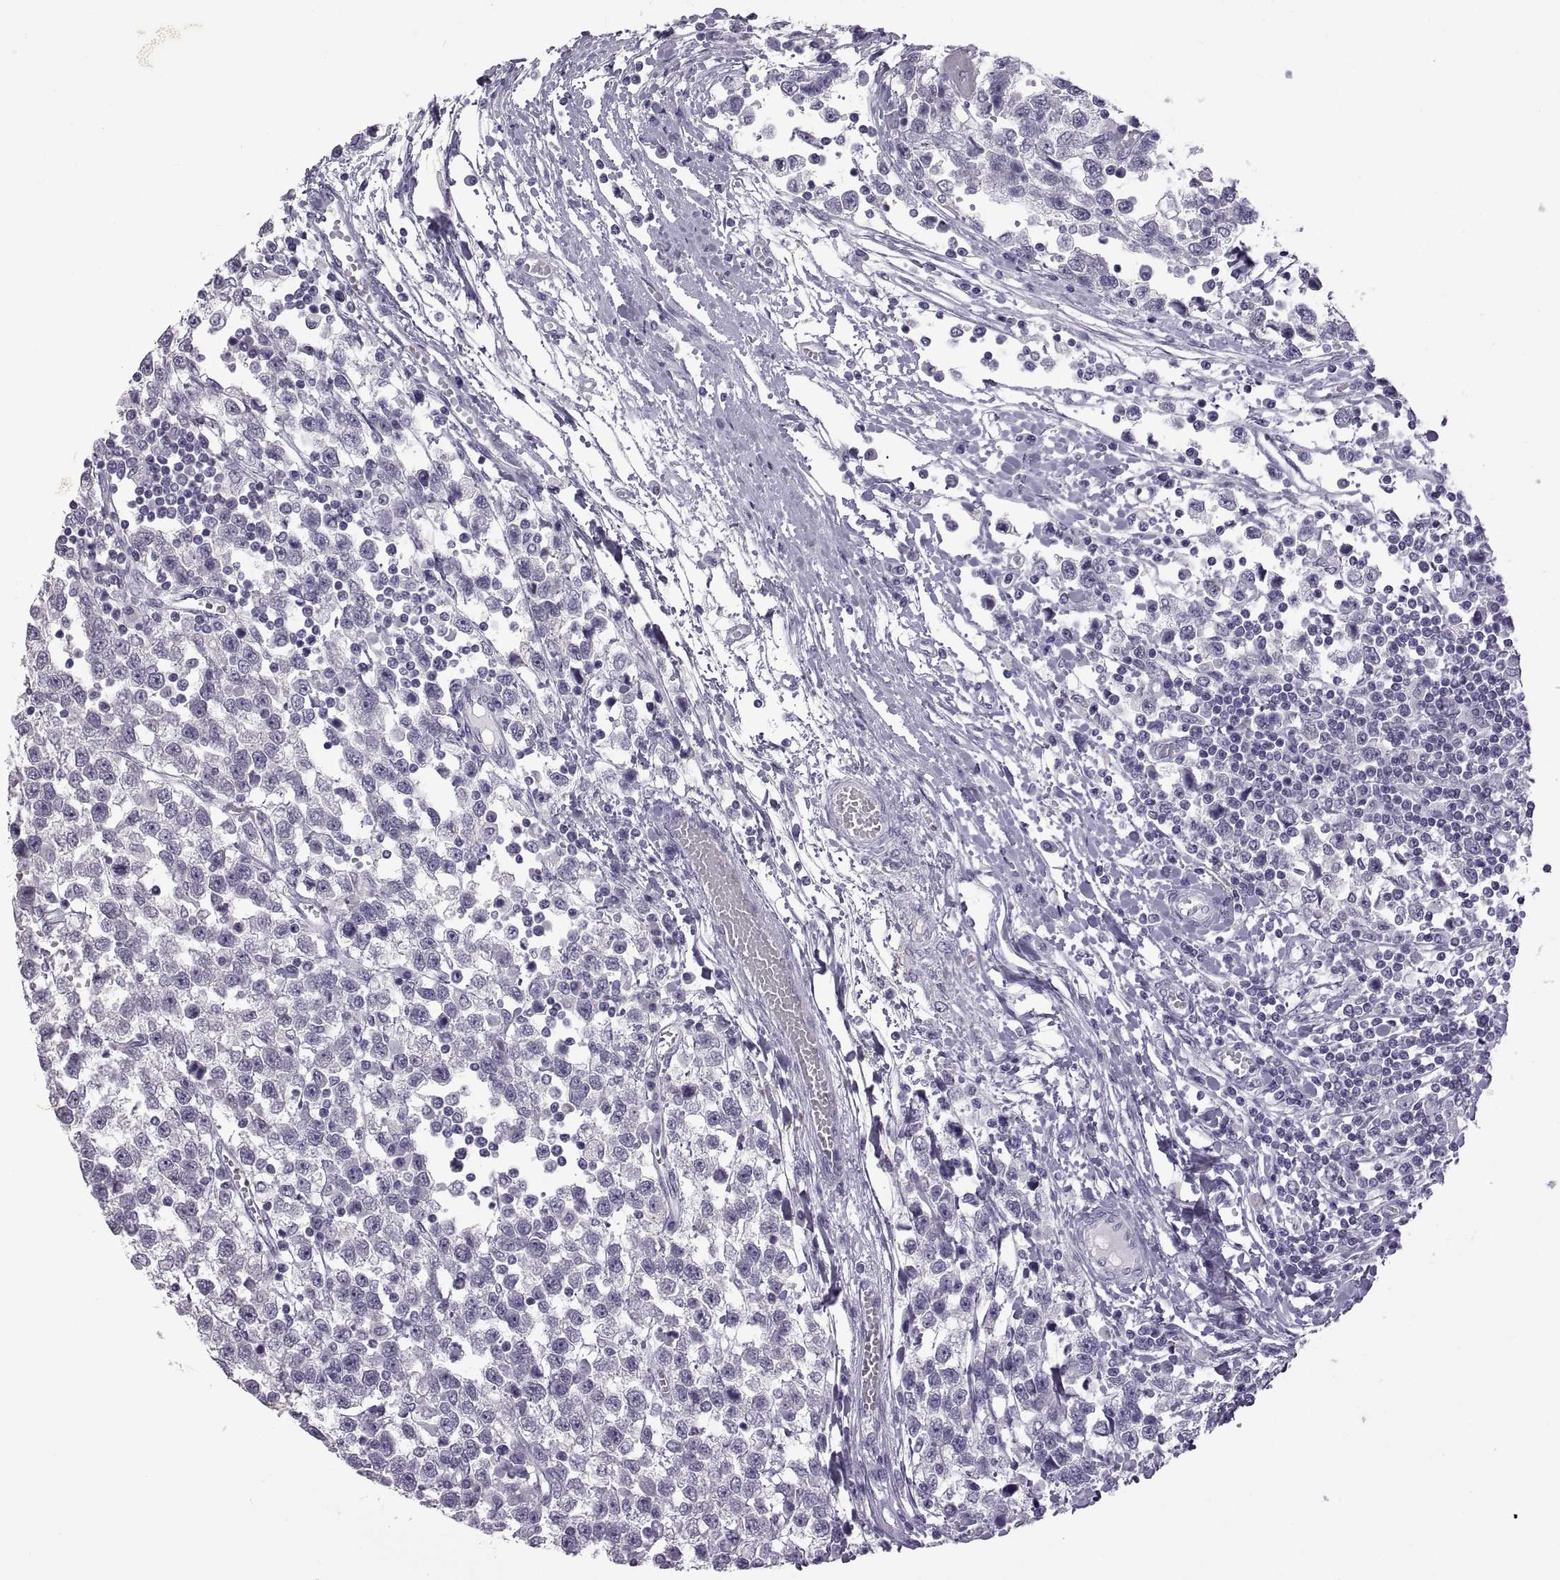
{"staining": {"intensity": "negative", "quantity": "none", "location": "none"}, "tissue": "testis cancer", "cell_type": "Tumor cells", "image_type": "cancer", "snomed": [{"axis": "morphology", "description": "Seminoma, NOS"}, {"axis": "topography", "description": "Testis"}], "caption": "High magnification brightfield microscopy of testis cancer (seminoma) stained with DAB (3,3'-diaminobenzidine) (brown) and counterstained with hematoxylin (blue): tumor cells show no significant positivity.", "gene": "RDM1", "patient": {"sex": "male", "age": 34}}